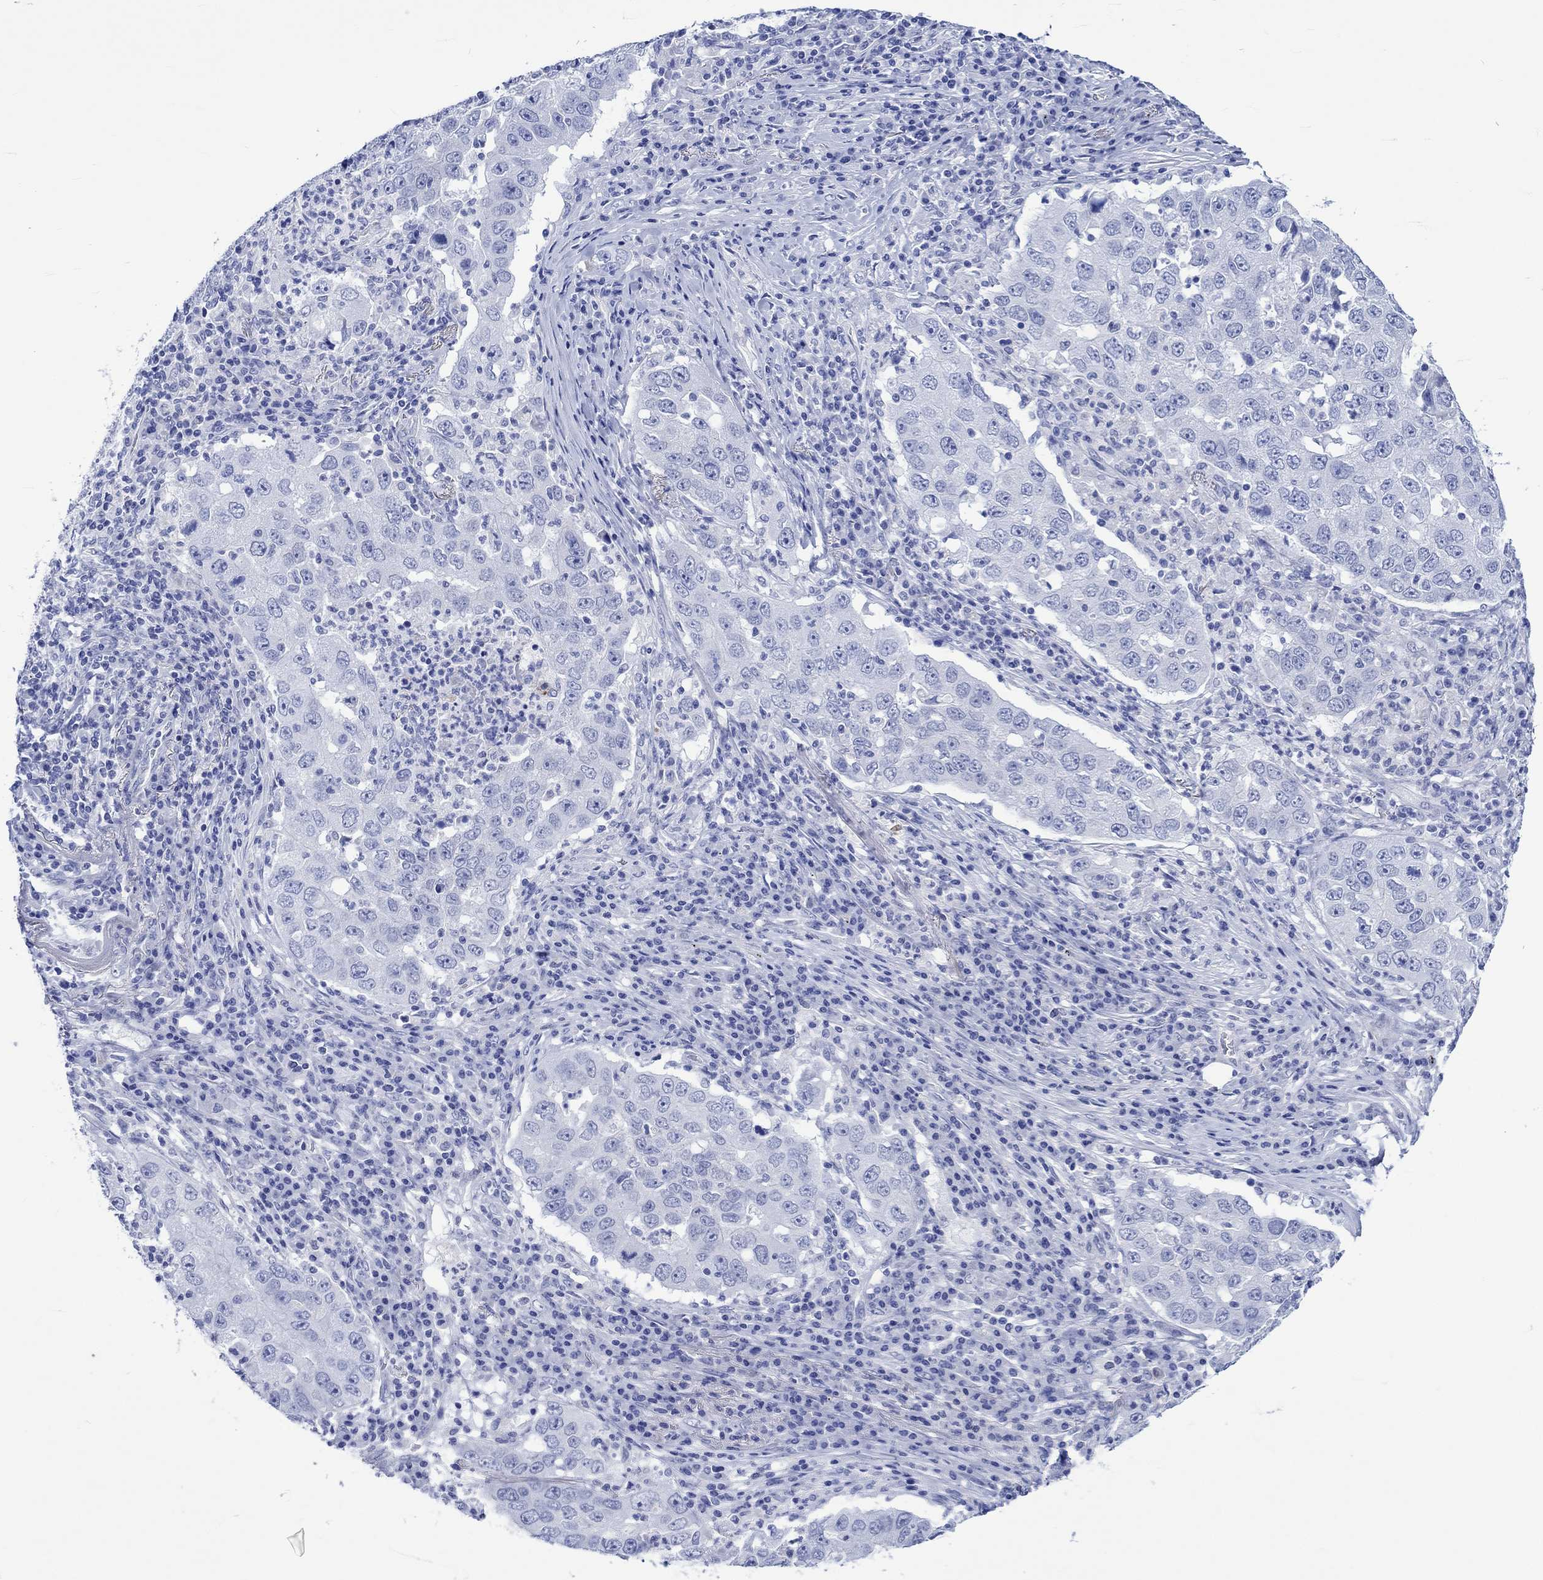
{"staining": {"intensity": "negative", "quantity": "none", "location": "none"}, "tissue": "lung cancer", "cell_type": "Tumor cells", "image_type": "cancer", "snomed": [{"axis": "morphology", "description": "Adenocarcinoma, NOS"}, {"axis": "topography", "description": "Lung"}], "caption": "Immunohistochemical staining of human adenocarcinoma (lung) shows no significant positivity in tumor cells. The staining was performed using DAB (3,3'-diaminobenzidine) to visualize the protein expression in brown, while the nuclei were stained in blue with hematoxylin (Magnification: 20x).", "gene": "KLHL33", "patient": {"sex": "male", "age": 73}}